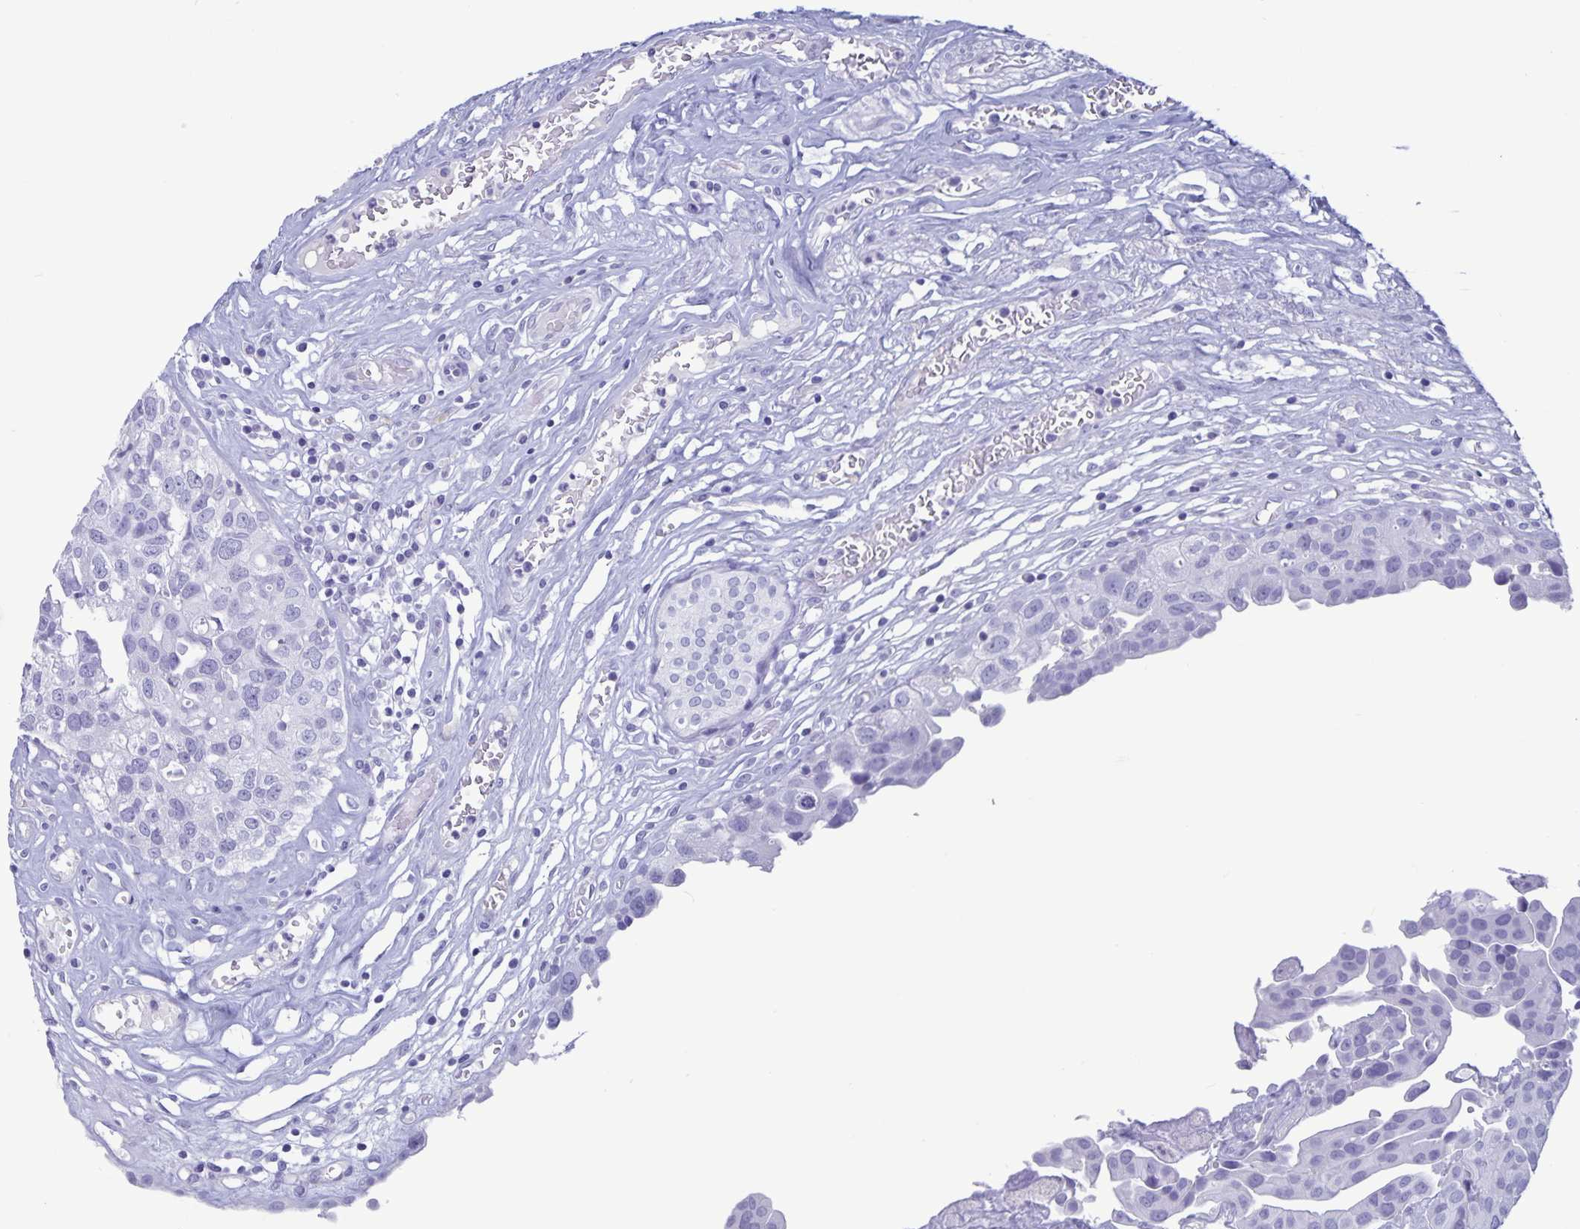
{"staining": {"intensity": "negative", "quantity": "none", "location": "none"}, "tissue": "renal cancer", "cell_type": "Tumor cells", "image_type": "cancer", "snomed": [{"axis": "morphology", "description": "Adenocarcinoma, NOS"}, {"axis": "topography", "description": "Urinary bladder"}], "caption": "DAB (3,3'-diaminobenzidine) immunohistochemical staining of renal cancer (adenocarcinoma) exhibits no significant positivity in tumor cells. (Immunohistochemistry, brightfield microscopy, high magnification).", "gene": "BPIFA3", "patient": {"sex": "male", "age": 61}}